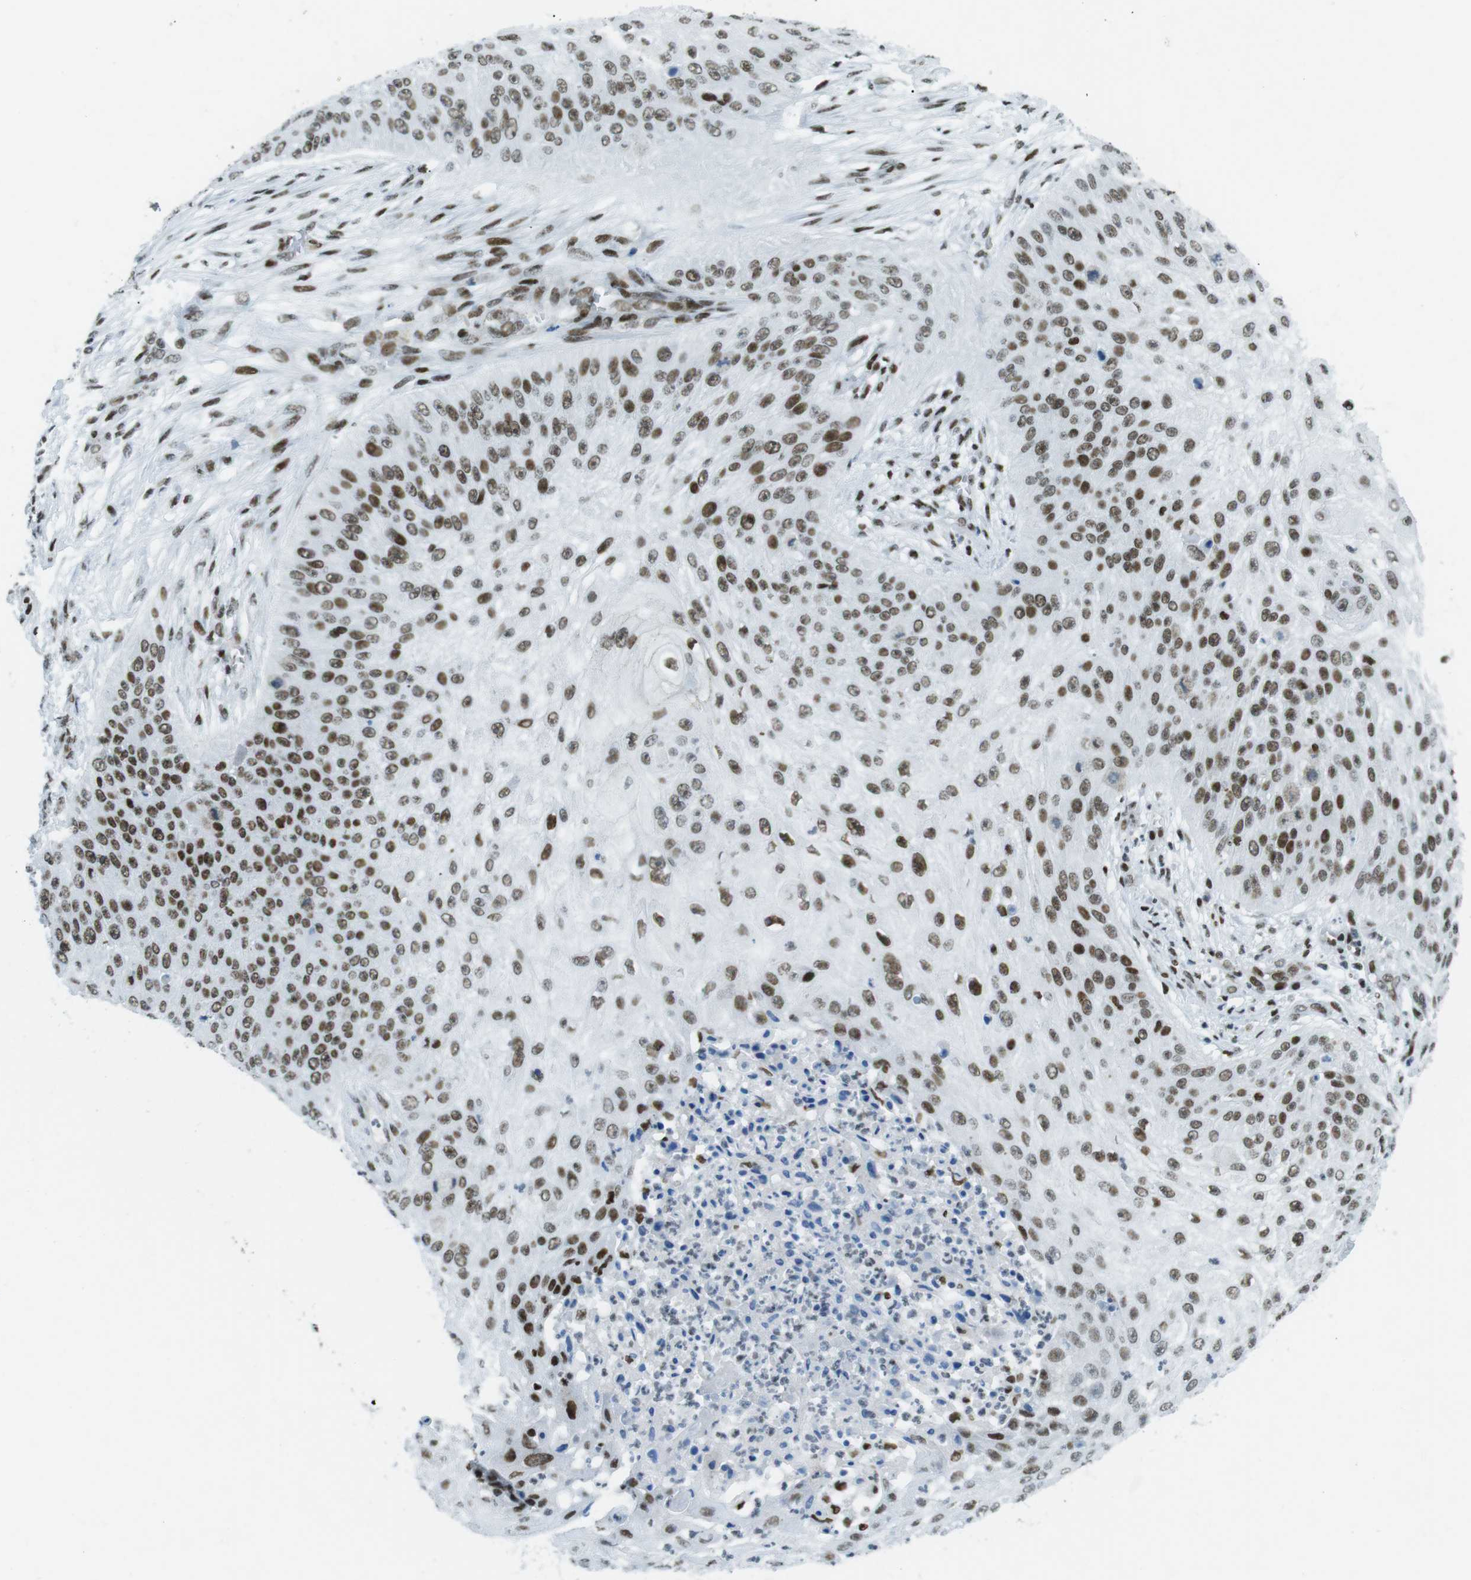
{"staining": {"intensity": "strong", "quantity": ">75%", "location": "nuclear"}, "tissue": "skin cancer", "cell_type": "Tumor cells", "image_type": "cancer", "snomed": [{"axis": "morphology", "description": "Squamous cell carcinoma, NOS"}, {"axis": "topography", "description": "Skin"}], "caption": "This is an image of immunohistochemistry staining of skin cancer (squamous cell carcinoma), which shows strong positivity in the nuclear of tumor cells.", "gene": "ARID1A", "patient": {"sex": "female", "age": 80}}